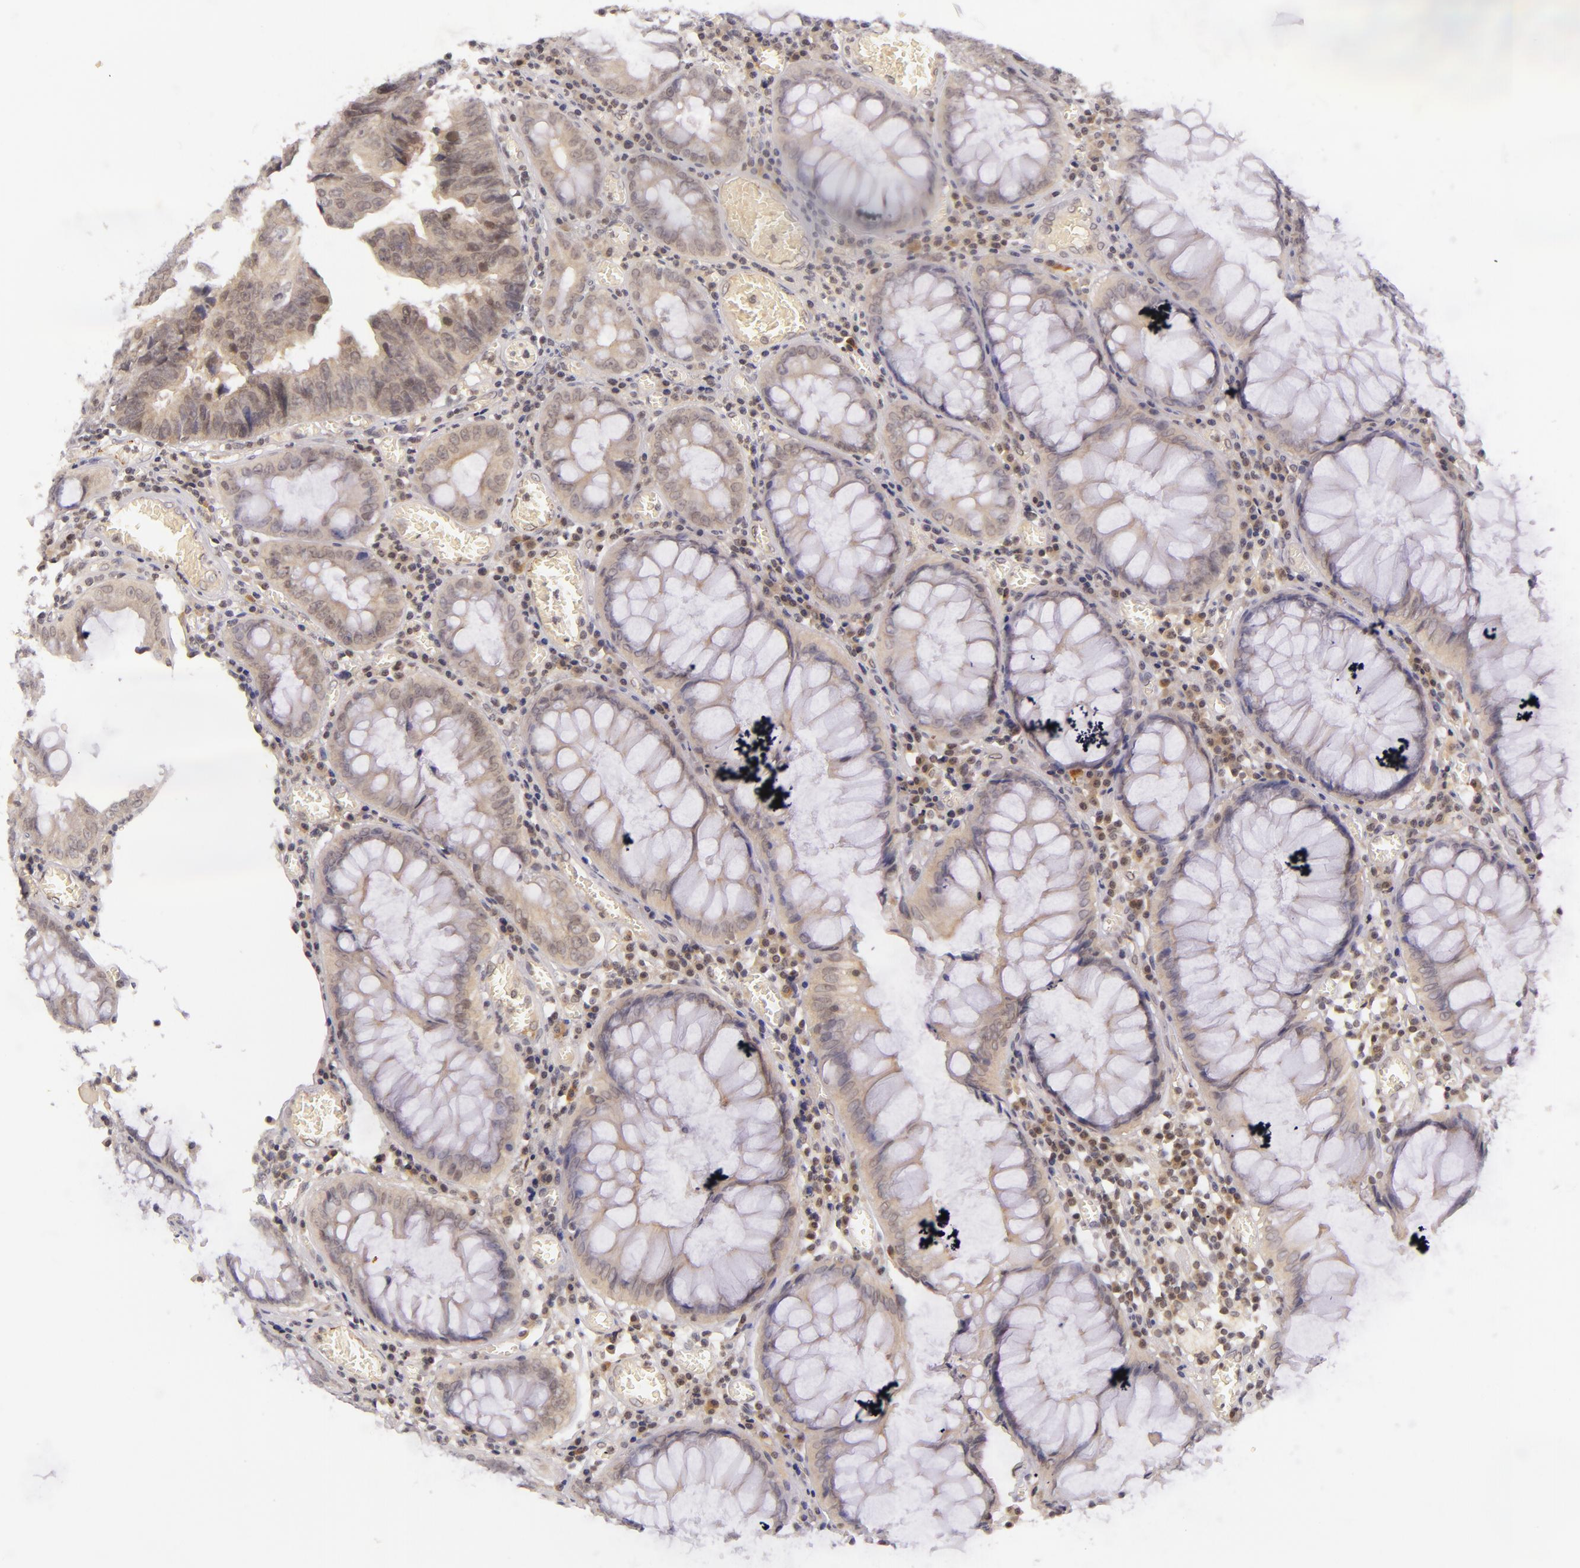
{"staining": {"intensity": "moderate", "quantity": ">75%", "location": "cytoplasmic/membranous,nuclear"}, "tissue": "colorectal cancer", "cell_type": "Tumor cells", "image_type": "cancer", "snomed": [{"axis": "morphology", "description": "Adenocarcinoma, NOS"}, {"axis": "topography", "description": "Rectum"}], "caption": "This is a histology image of immunohistochemistry (IHC) staining of colorectal cancer, which shows moderate positivity in the cytoplasmic/membranous and nuclear of tumor cells.", "gene": "CASP8", "patient": {"sex": "female", "age": 98}}